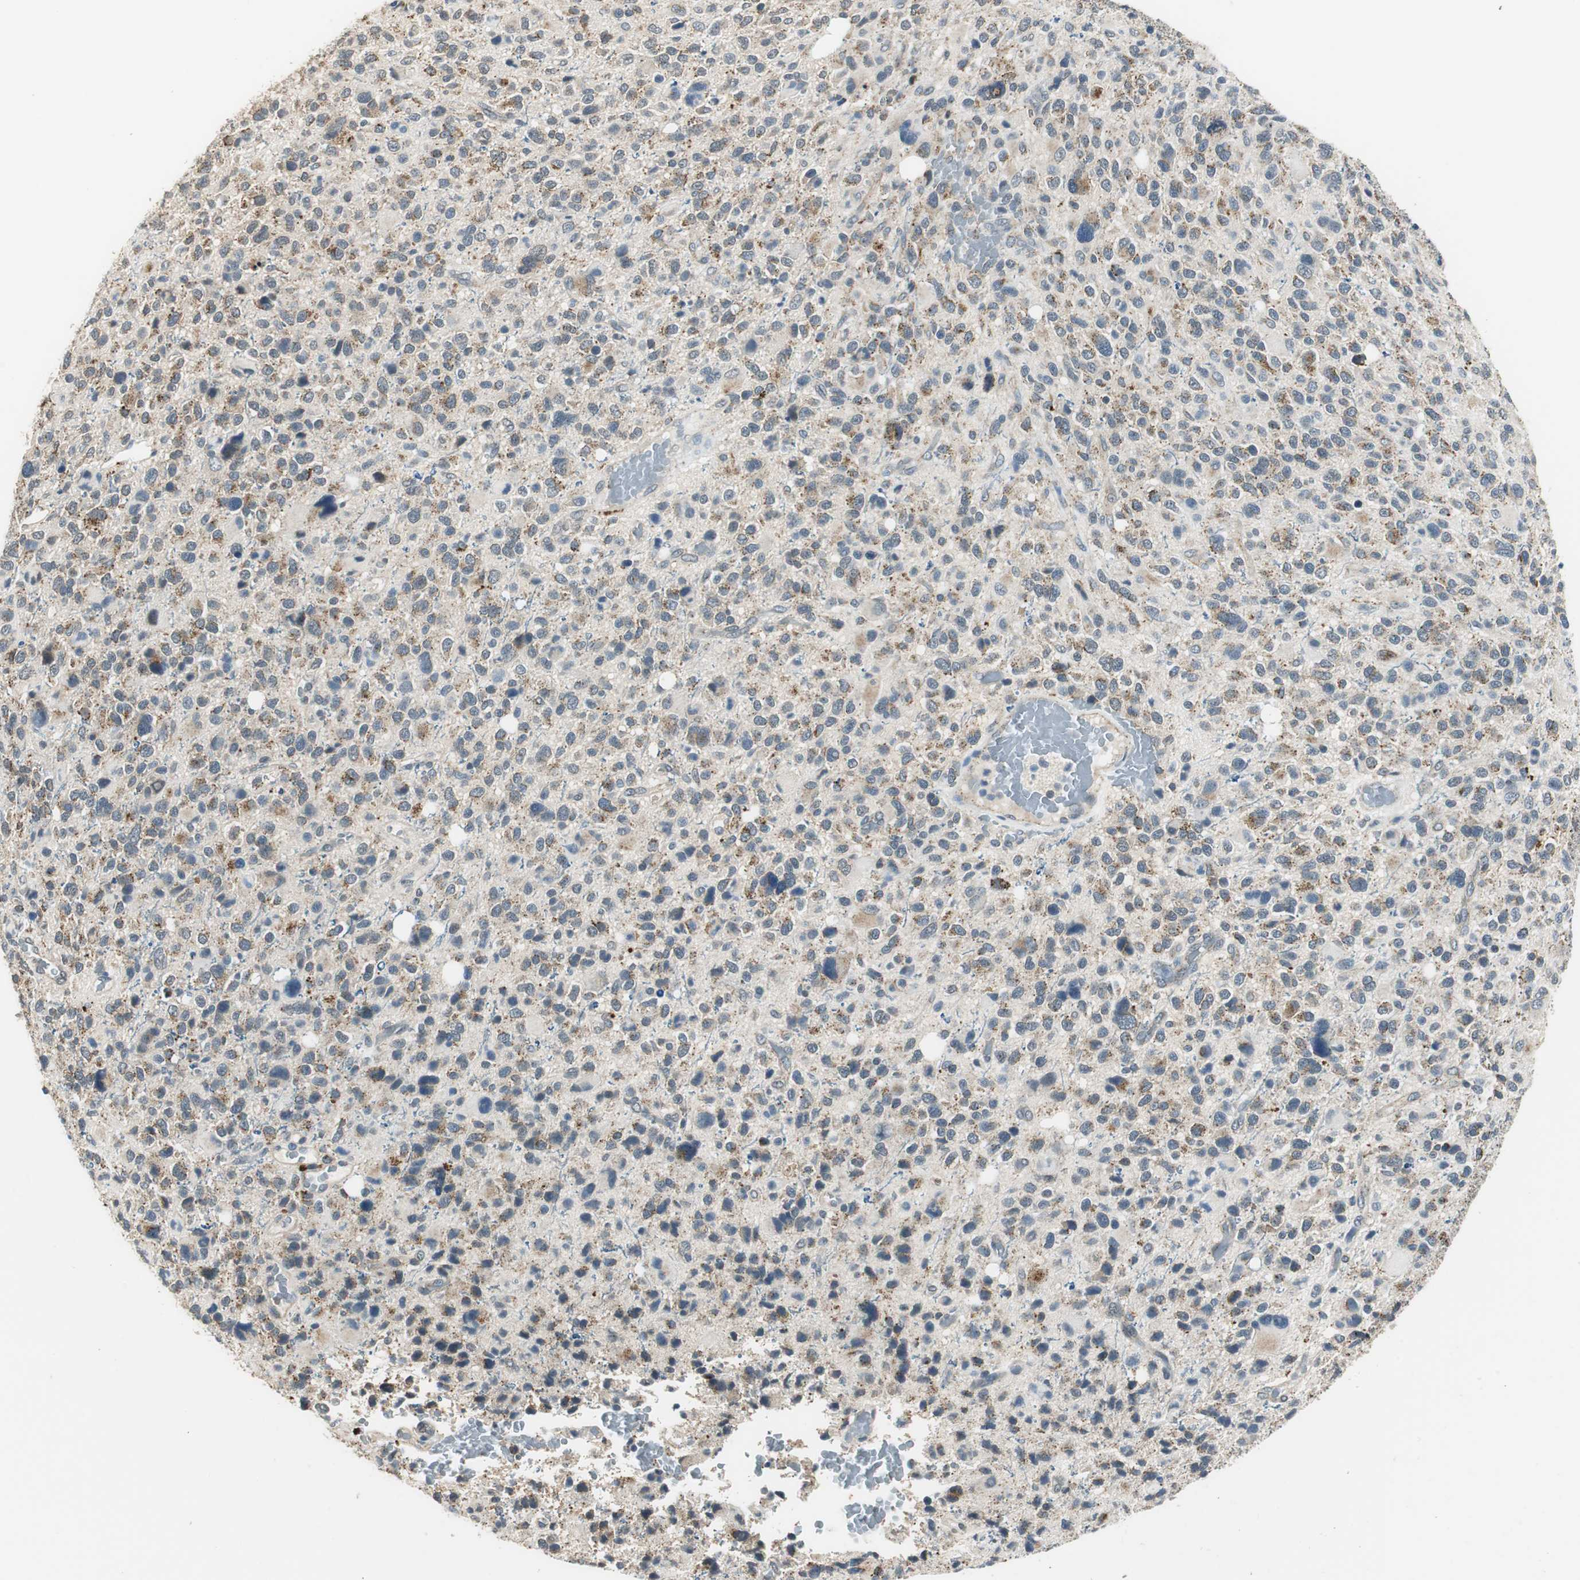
{"staining": {"intensity": "weak", "quantity": "<25%", "location": "cytoplasmic/membranous"}, "tissue": "glioma", "cell_type": "Tumor cells", "image_type": "cancer", "snomed": [{"axis": "morphology", "description": "Glioma, malignant, High grade"}, {"axis": "topography", "description": "Brain"}], "caption": "Histopathology image shows no significant protein expression in tumor cells of glioma.", "gene": "NIT1", "patient": {"sex": "male", "age": 48}}